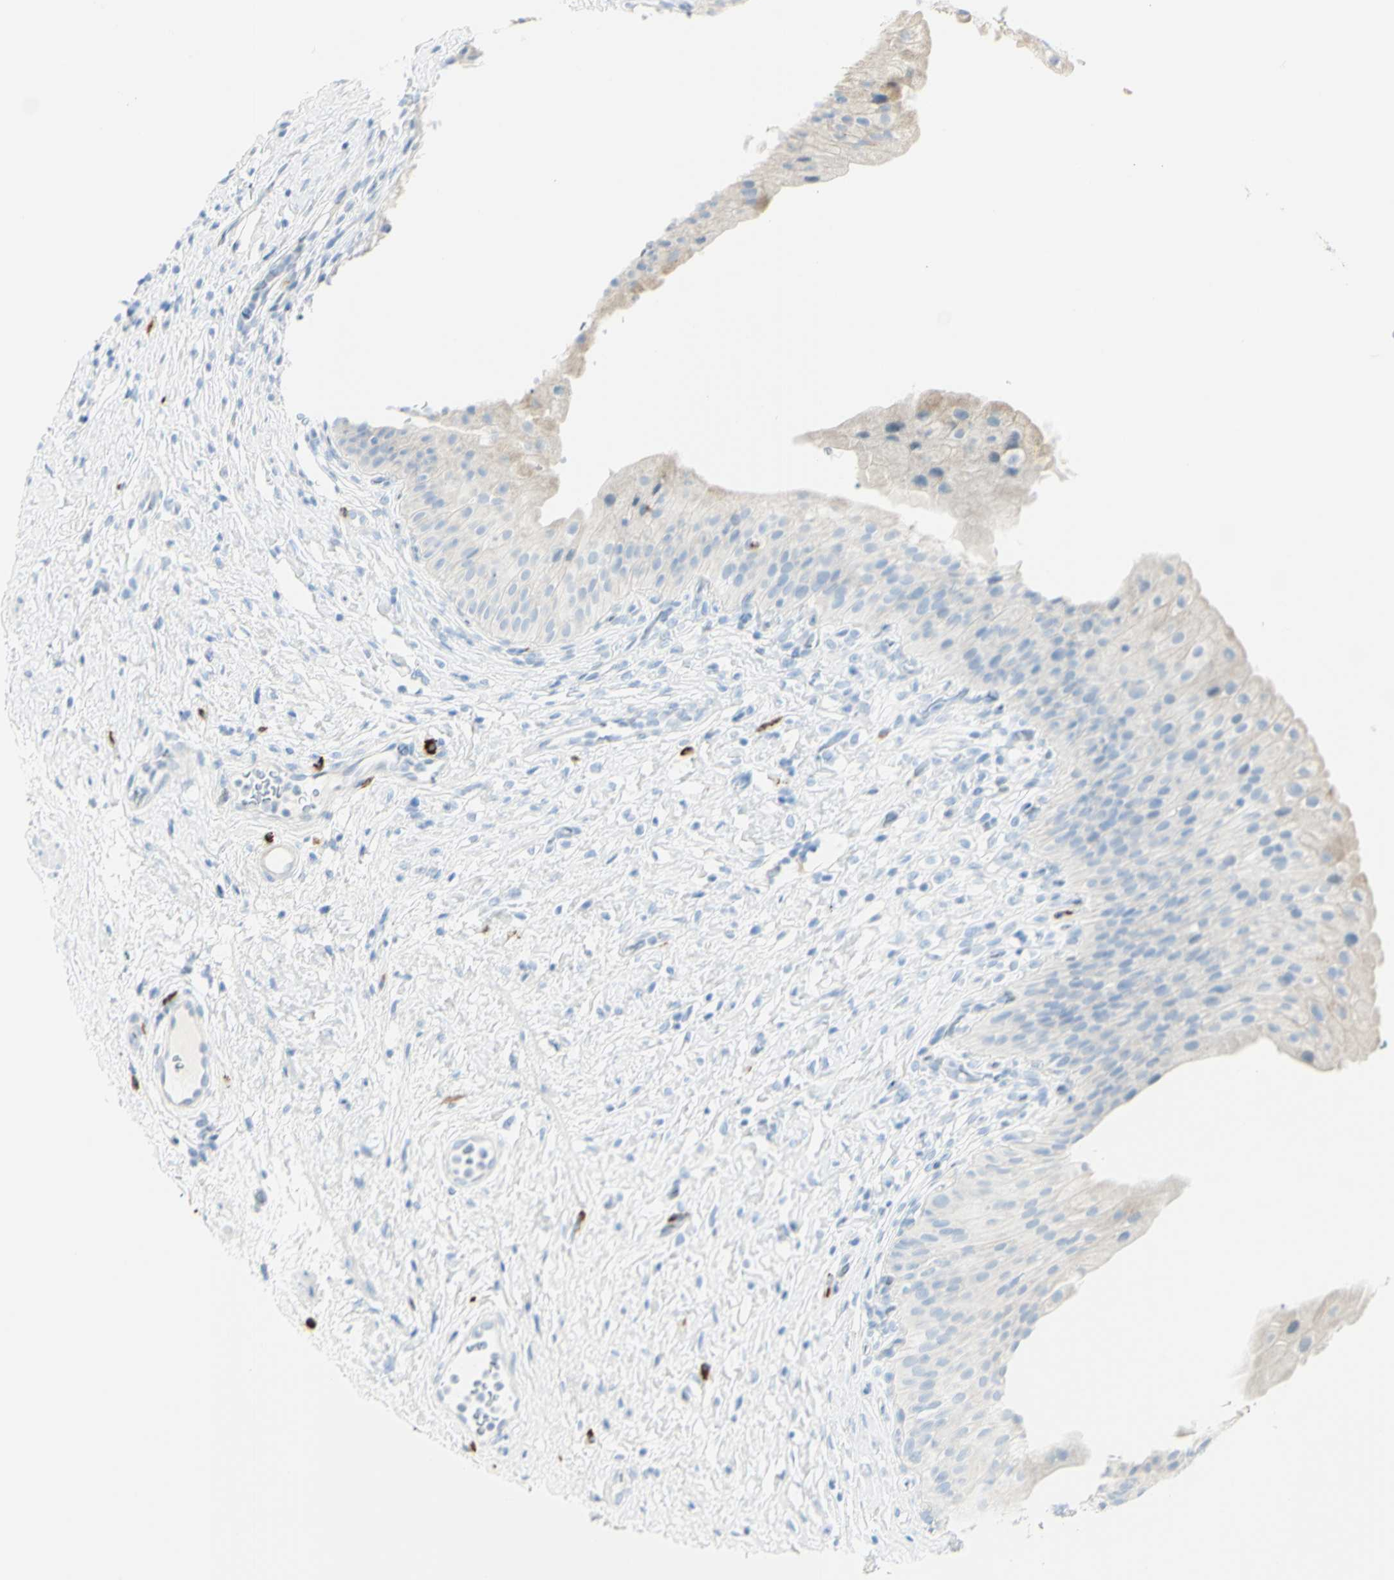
{"staining": {"intensity": "weak", "quantity": "<25%", "location": "cytoplasmic/membranous"}, "tissue": "urinary bladder", "cell_type": "Urothelial cells", "image_type": "normal", "snomed": [{"axis": "morphology", "description": "Normal tissue, NOS"}, {"axis": "morphology", "description": "Urothelial carcinoma, High grade"}, {"axis": "topography", "description": "Urinary bladder"}], "caption": "Immunohistochemistry (IHC) image of normal urinary bladder: human urinary bladder stained with DAB (3,3'-diaminobenzidine) shows no significant protein positivity in urothelial cells. (DAB (3,3'-diaminobenzidine) immunohistochemistry, high magnification).", "gene": "LETM1", "patient": {"sex": "male", "age": 46}}